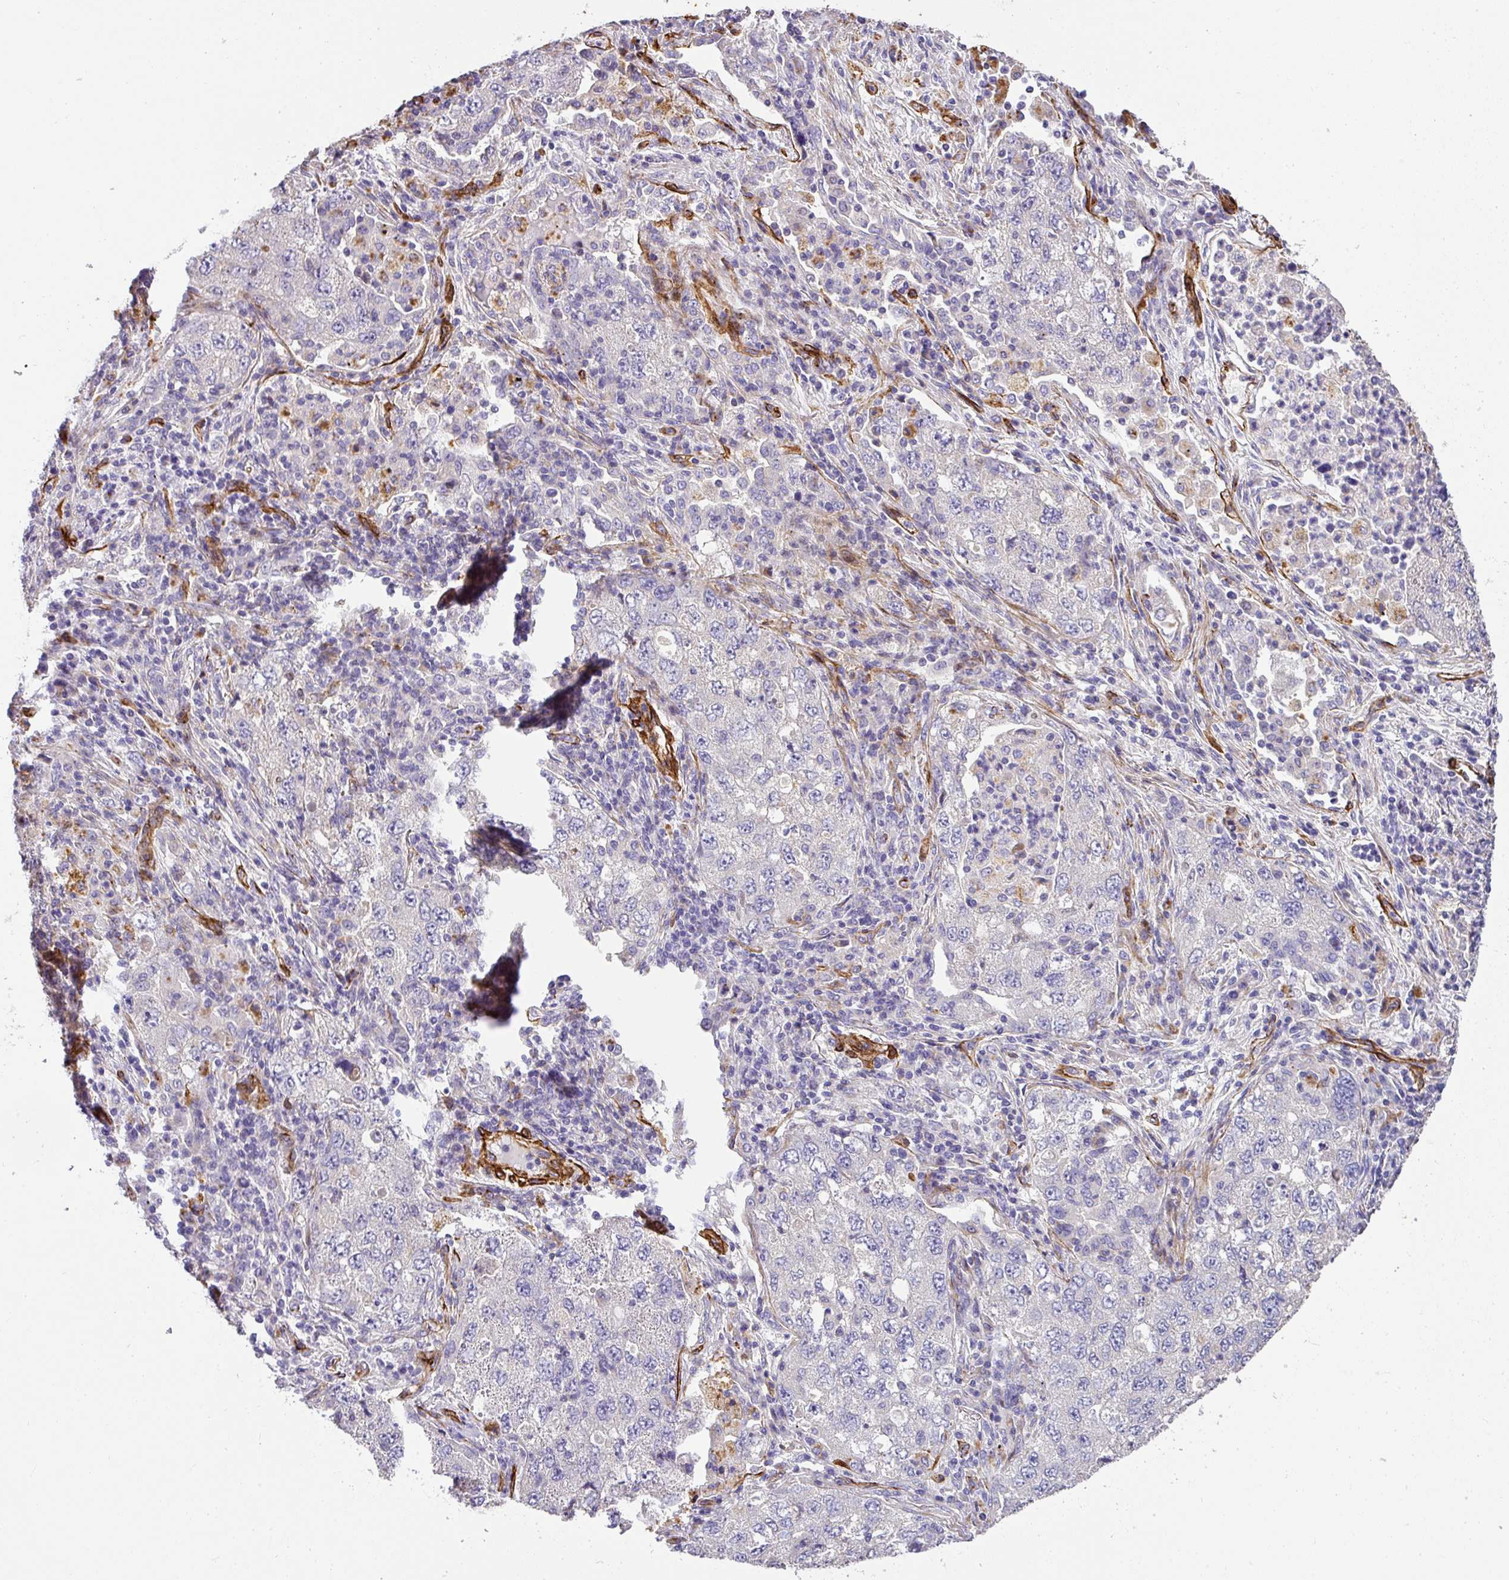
{"staining": {"intensity": "negative", "quantity": "none", "location": "none"}, "tissue": "lung cancer", "cell_type": "Tumor cells", "image_type": "cancer", "snomed": [{"axis": "morphology", "description": "Adenocarcinoma, NOS"}, {"axis": "topography", "description": "Lung"}], "caption": "Tumor cells are negative for brown protein staining in lung cancer (adenocarcinoma). (Immunohistochemistry (ihc), brightfield microscopy, high magnification).", "gene": "SLC25A17", "patient": {"sex": "female", "age": 57}}